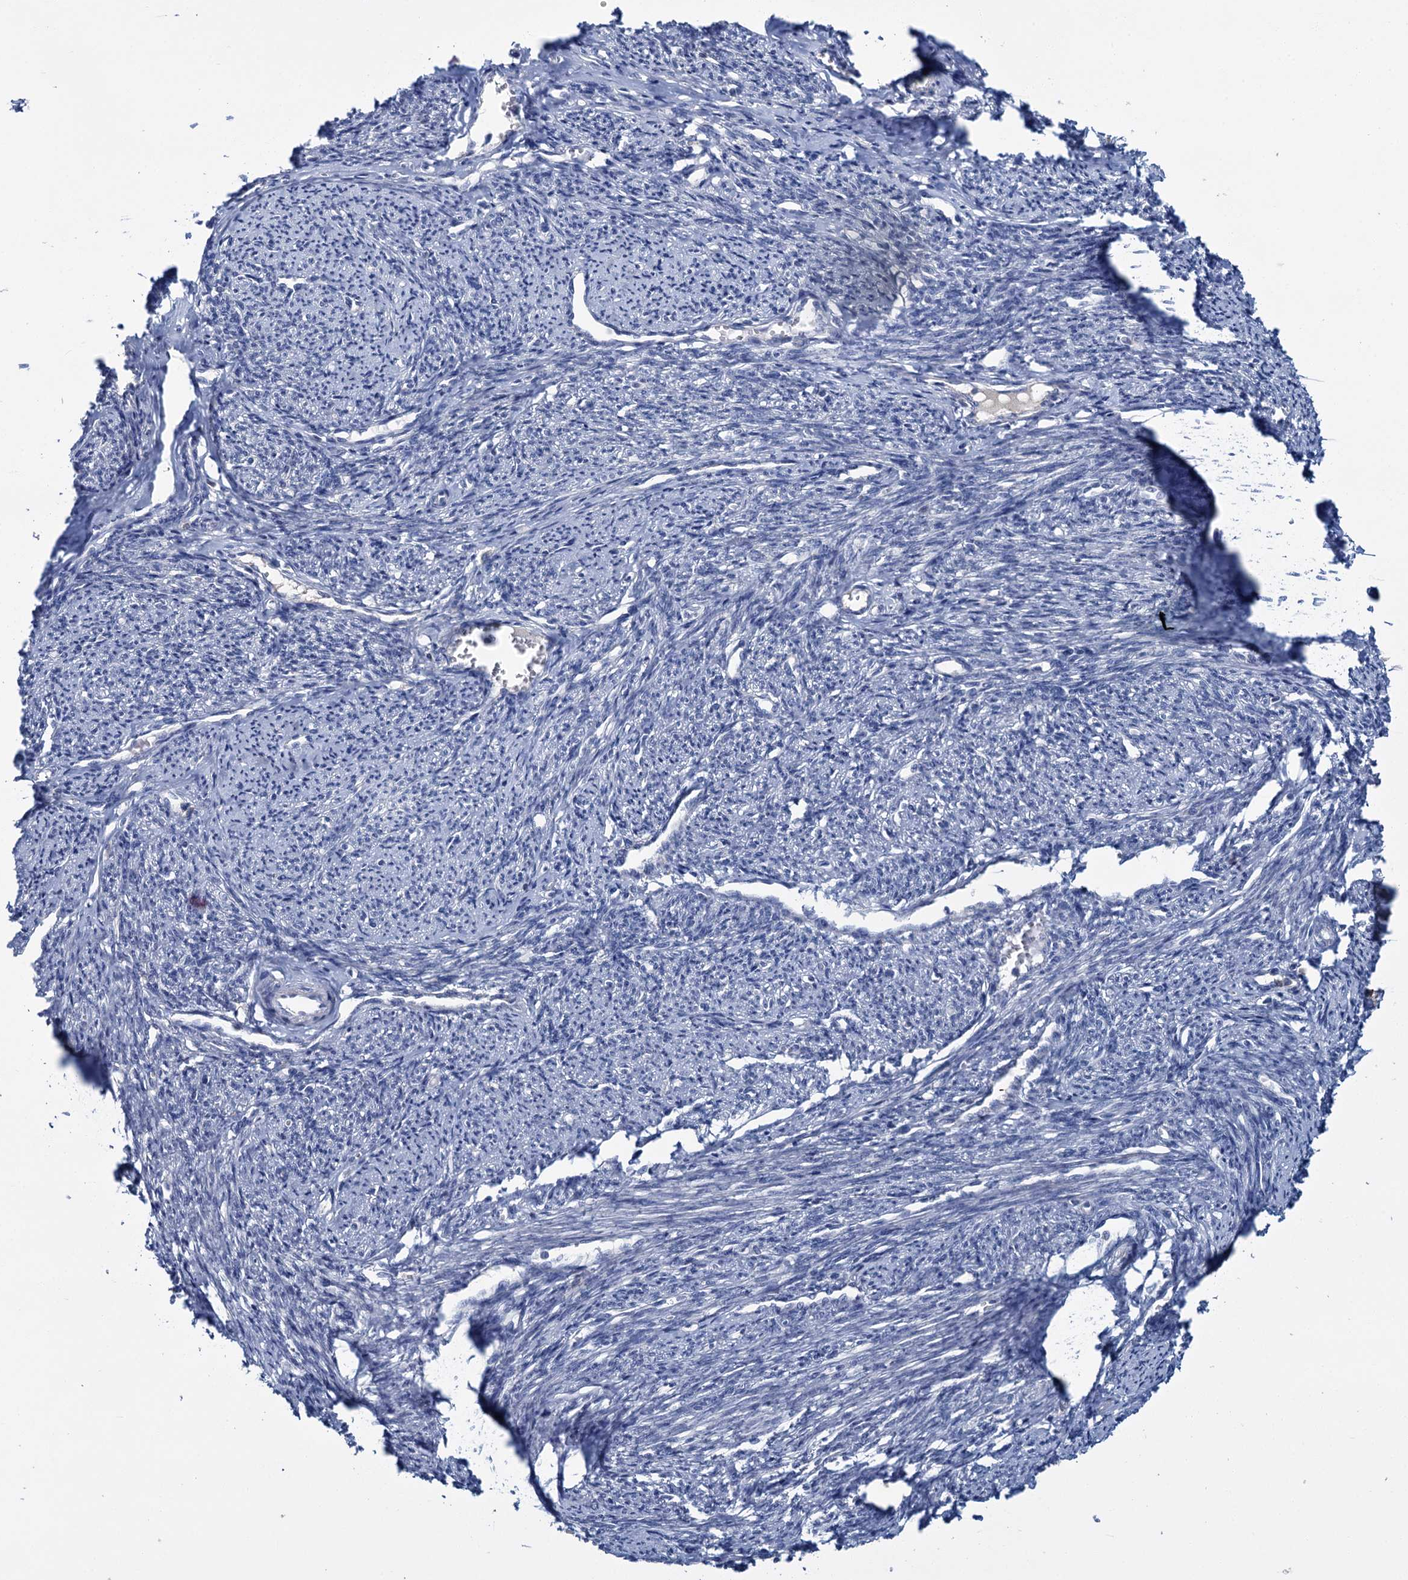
{"staining": {"intensity": "moderate", "quantity": "<25%", "location": "cytoplasmic/membranous"}, "tissue": "smooth muscle", "cell_type": "Smooth muscle cells", "image_type": "normal", "snomed": [{"axis": "morphology", "description": "Normal tissue, NOS"}, {"axis": "topography", "description": "Smooth muscle"}, {"axis": "topography", "description": "Uterus"}], "caption": "Immunohistochemical staining of normal human smooth muscle demonstrates low levels of moderate cytoplasmic/membranous positivity in about <25% of smooth muscle cells.", "gene": "FGFR2", "patient": {"sex": "female", "age": 59}}